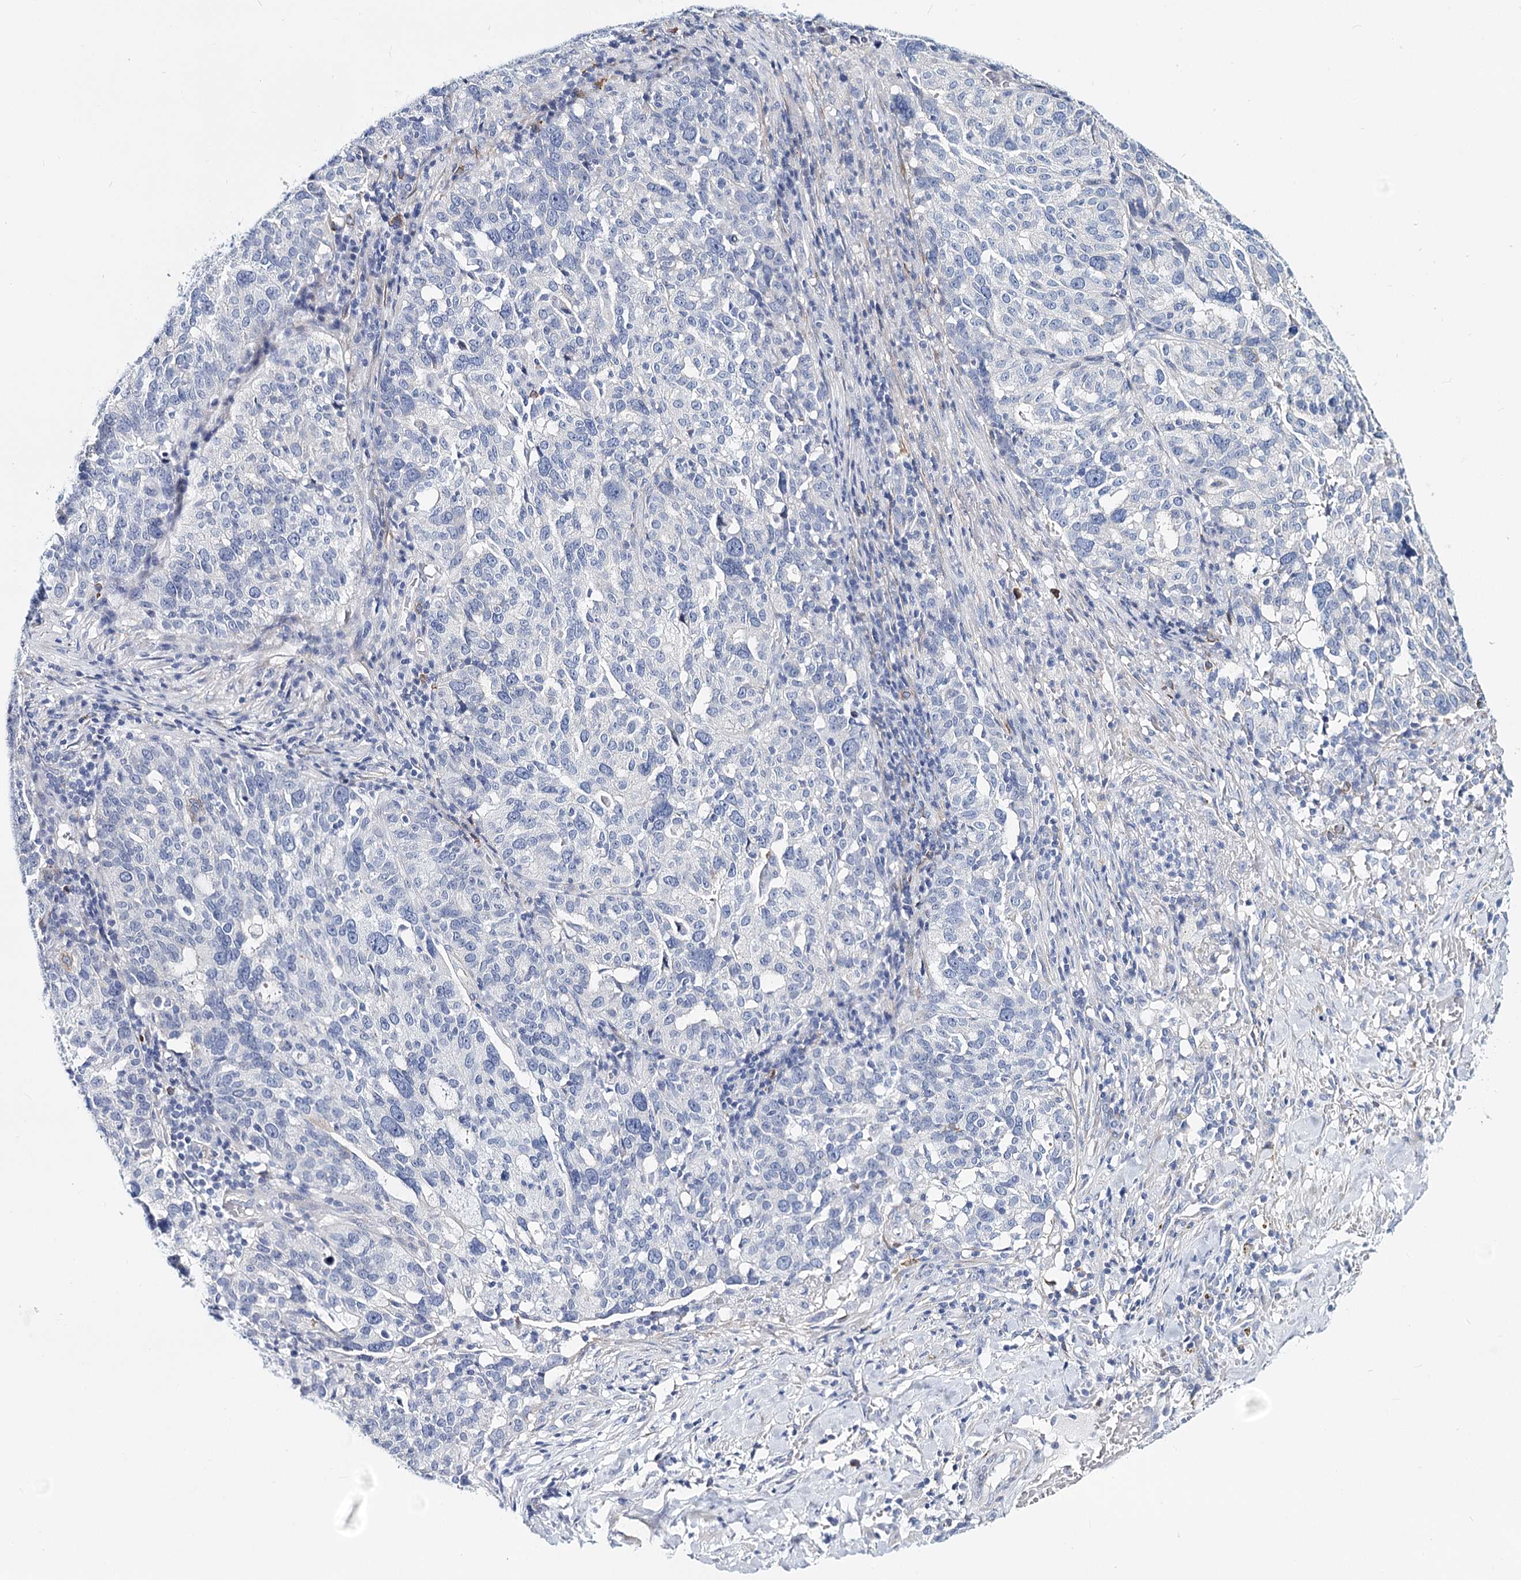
{"staining": {"intensity": "negative", "quantity": "none", "location": "none"}, "tissue": "ovarian cancer", "cell_type": "Tumor cells", "image_type": "cancer", "snomed": [{"axis": "morphology", "description": "Cystadenocarcinoma, serous, NOS"}, {"axis": "topography", "description": "Ovary"}], "caption": "Immunohistochemistry of human ovarian cancer (serous cystadenocarcinoma) exhibits no staining in tumor cells.", "gene": "TEX12", "patient": {"sex": "female", "age": 59}}